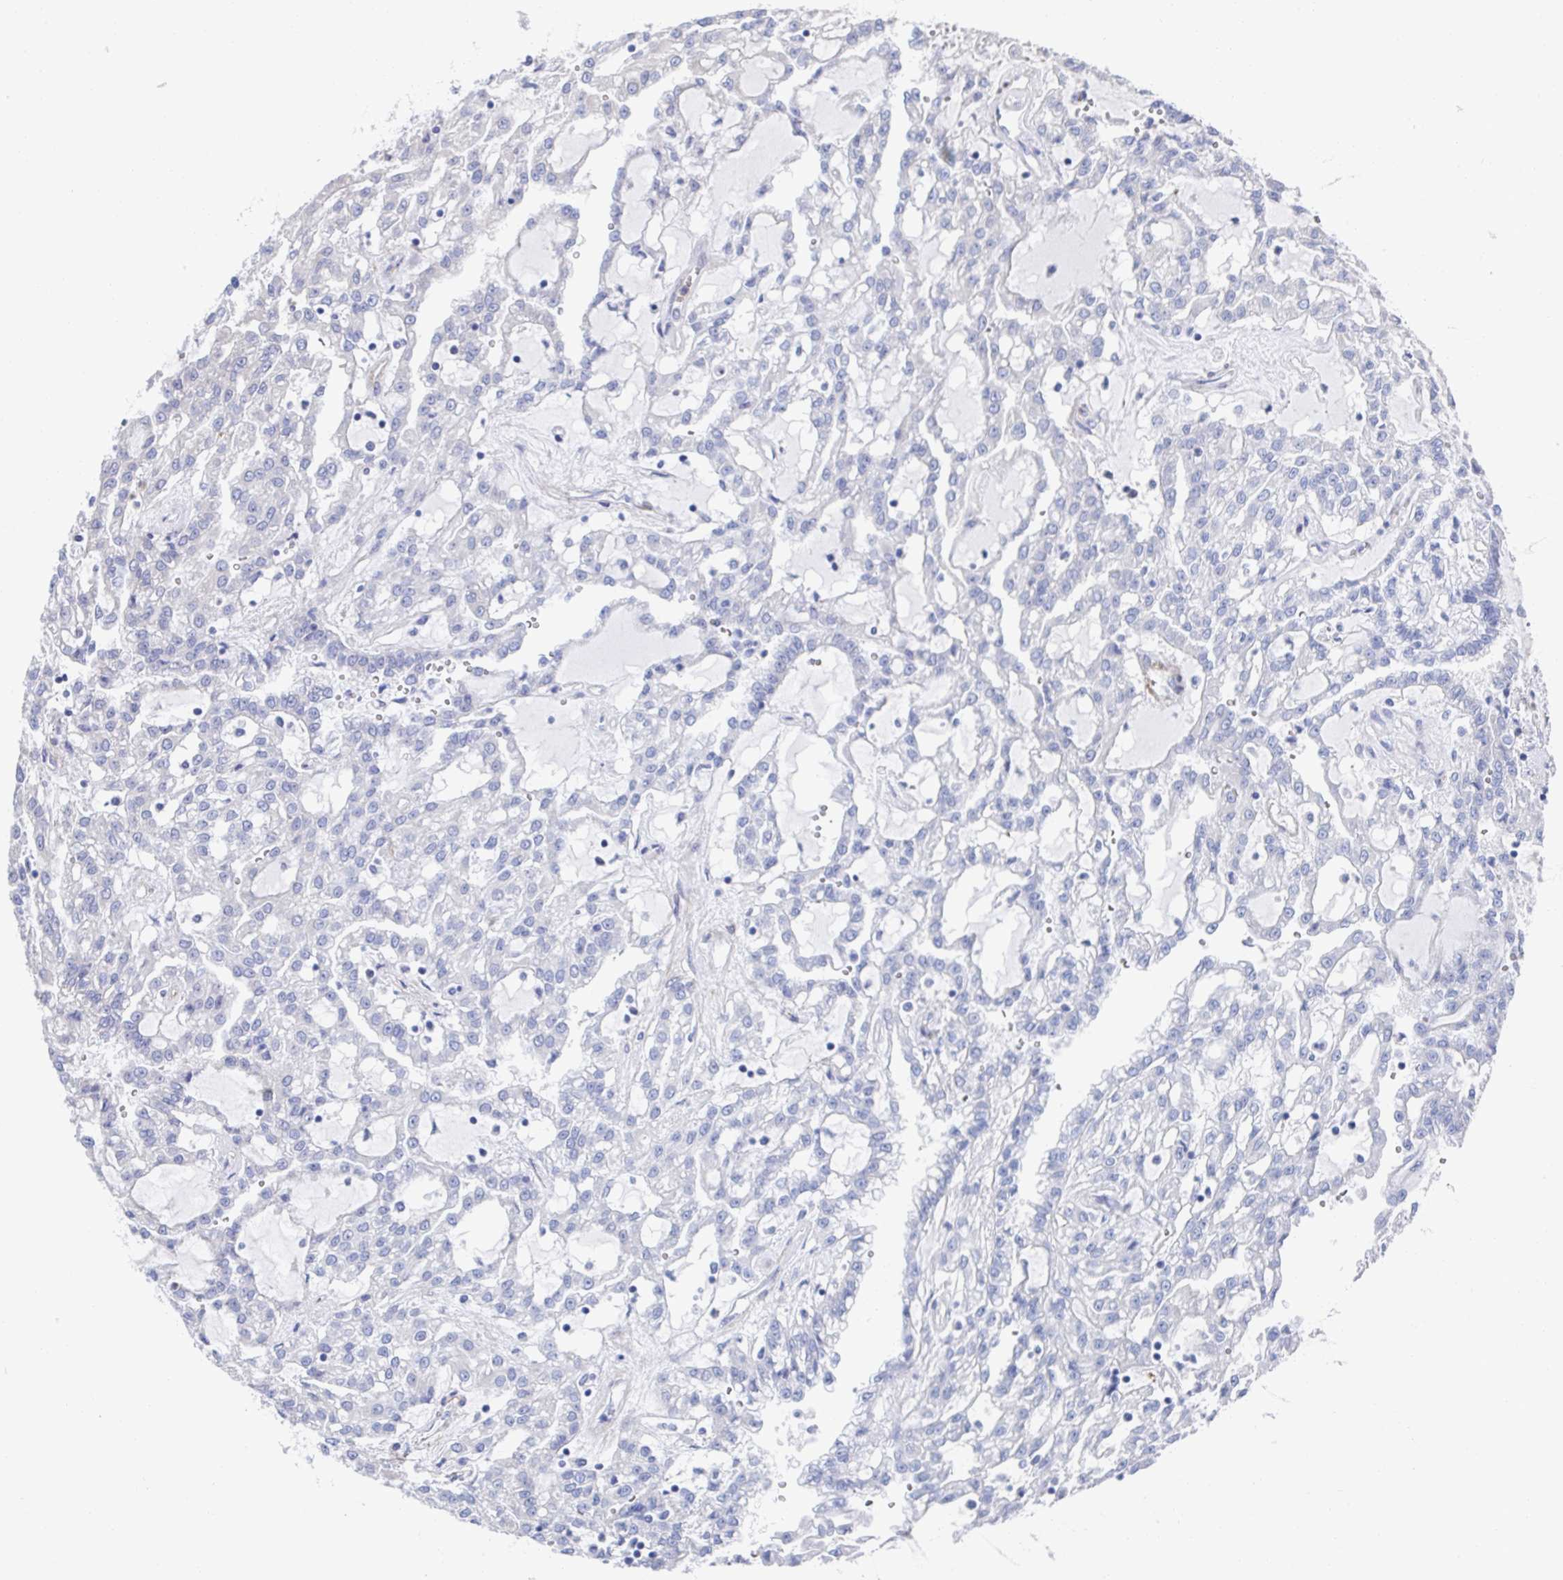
{"staining": {"intensity": "negative", "quantity": "none", "location": "none"}, "tissue": "renal cancer", "cell_type": "Tumor cells", "image_type": "cancer", "snomed": [{"axis": "morphology", "description": "Adenocarcinoma, NOS"}, {"axis": "topography", "description": "Kidney"}], "caption": "Tumor cells show no significant expression in renal cancer (adenocarcinoma). (DAB IHC, high magnification).", "gene": "KLC3", "patient": {"sex": "male", "age": 63}}